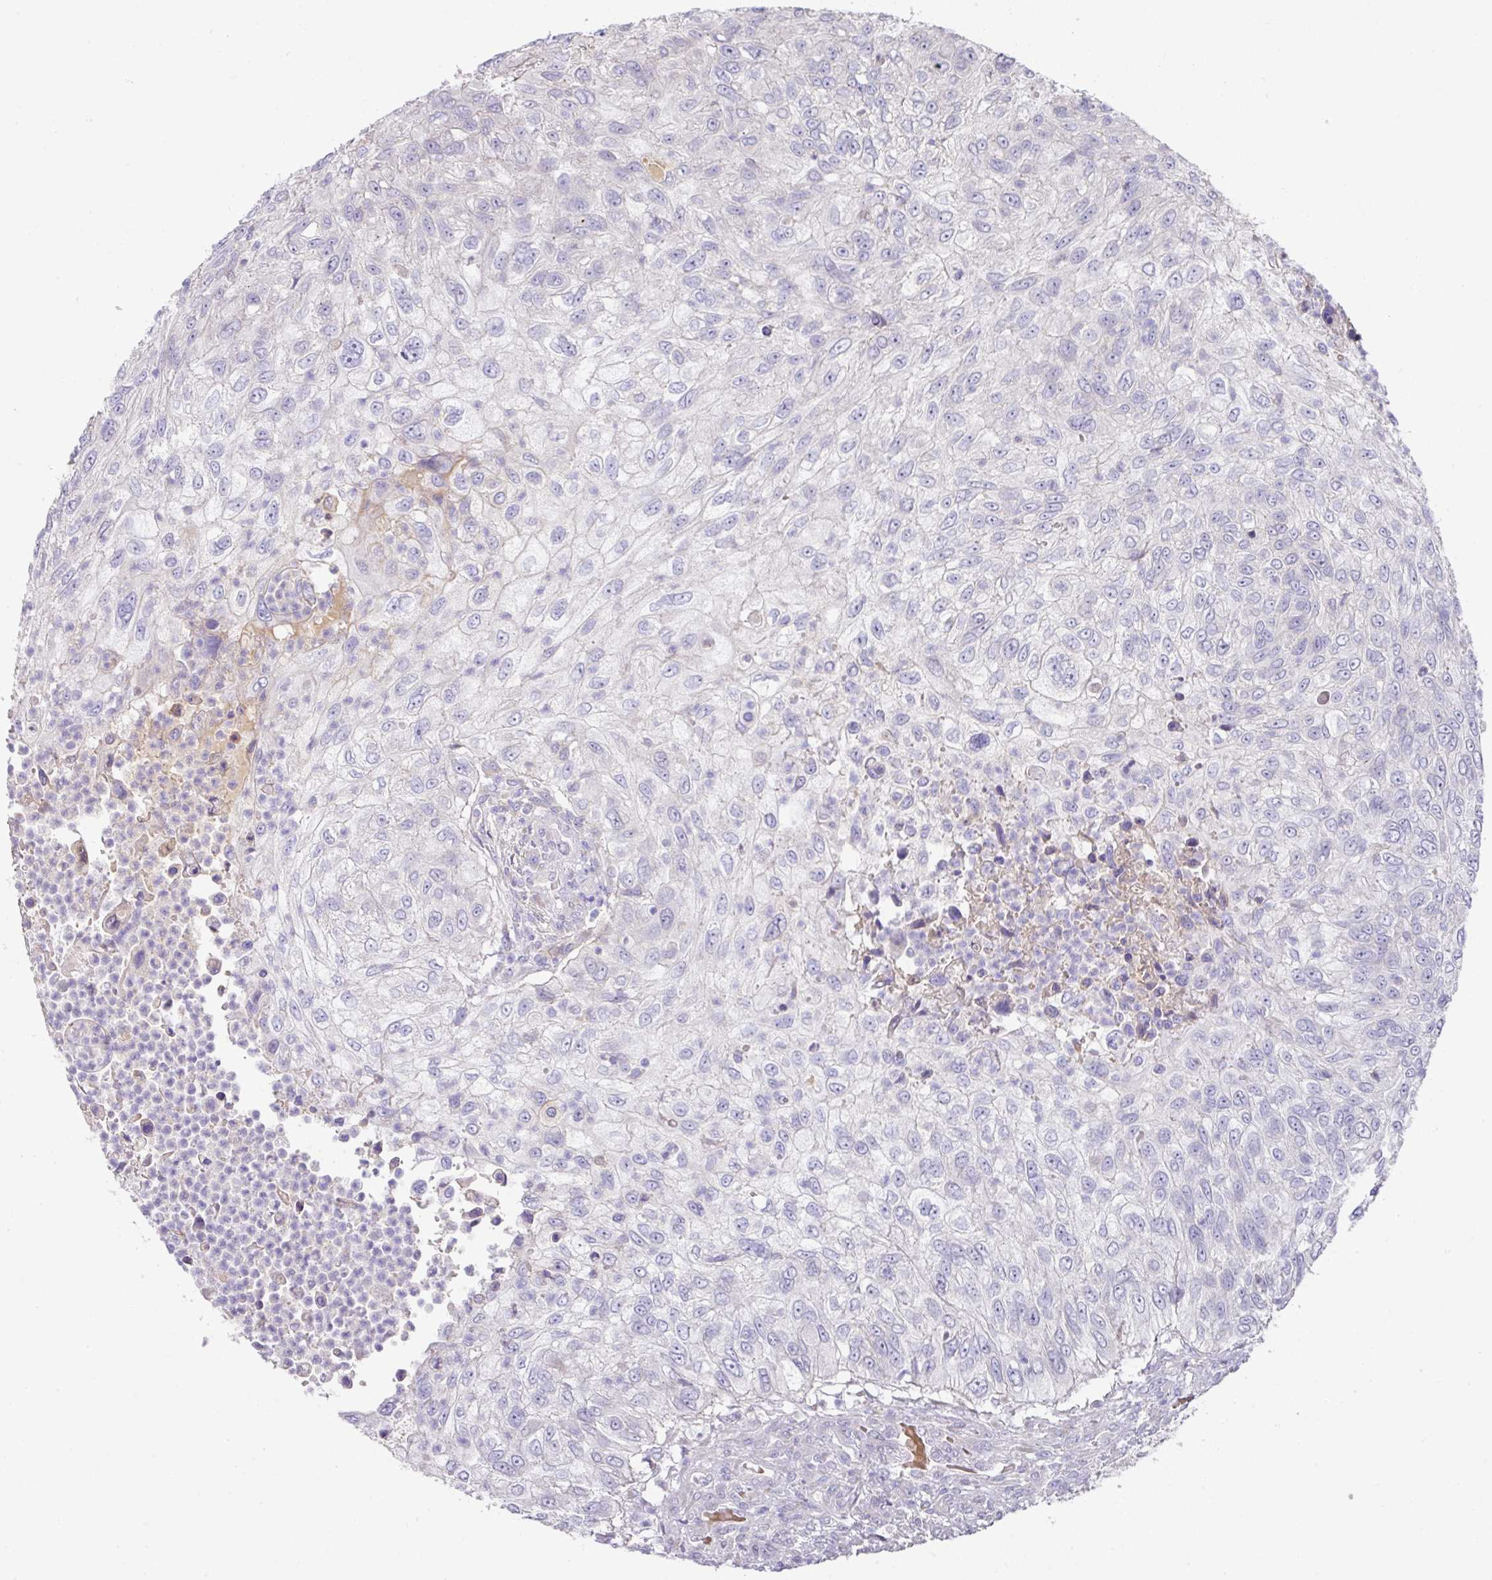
{"staining": {"intensity": "negative", "quantity": "none", "location": "none"}, "tissue": "urothelial cancer", "cell_type": "Tumor cells", "image_type": "cancer", "snomed": [{"axis": "morphology", "description": "Urothelial carcinoma, High grade"}, {"axis": "topography", "description": "Urinary bladder"}], "caption": "The immunohistochemistry (IHC) micrograph has no significant expression in tumor cells of urothelial cancer tissue. Nuclei are stained in blue.", "gene": "TARM1", "patient": {"sex": "female", "age": 60}}